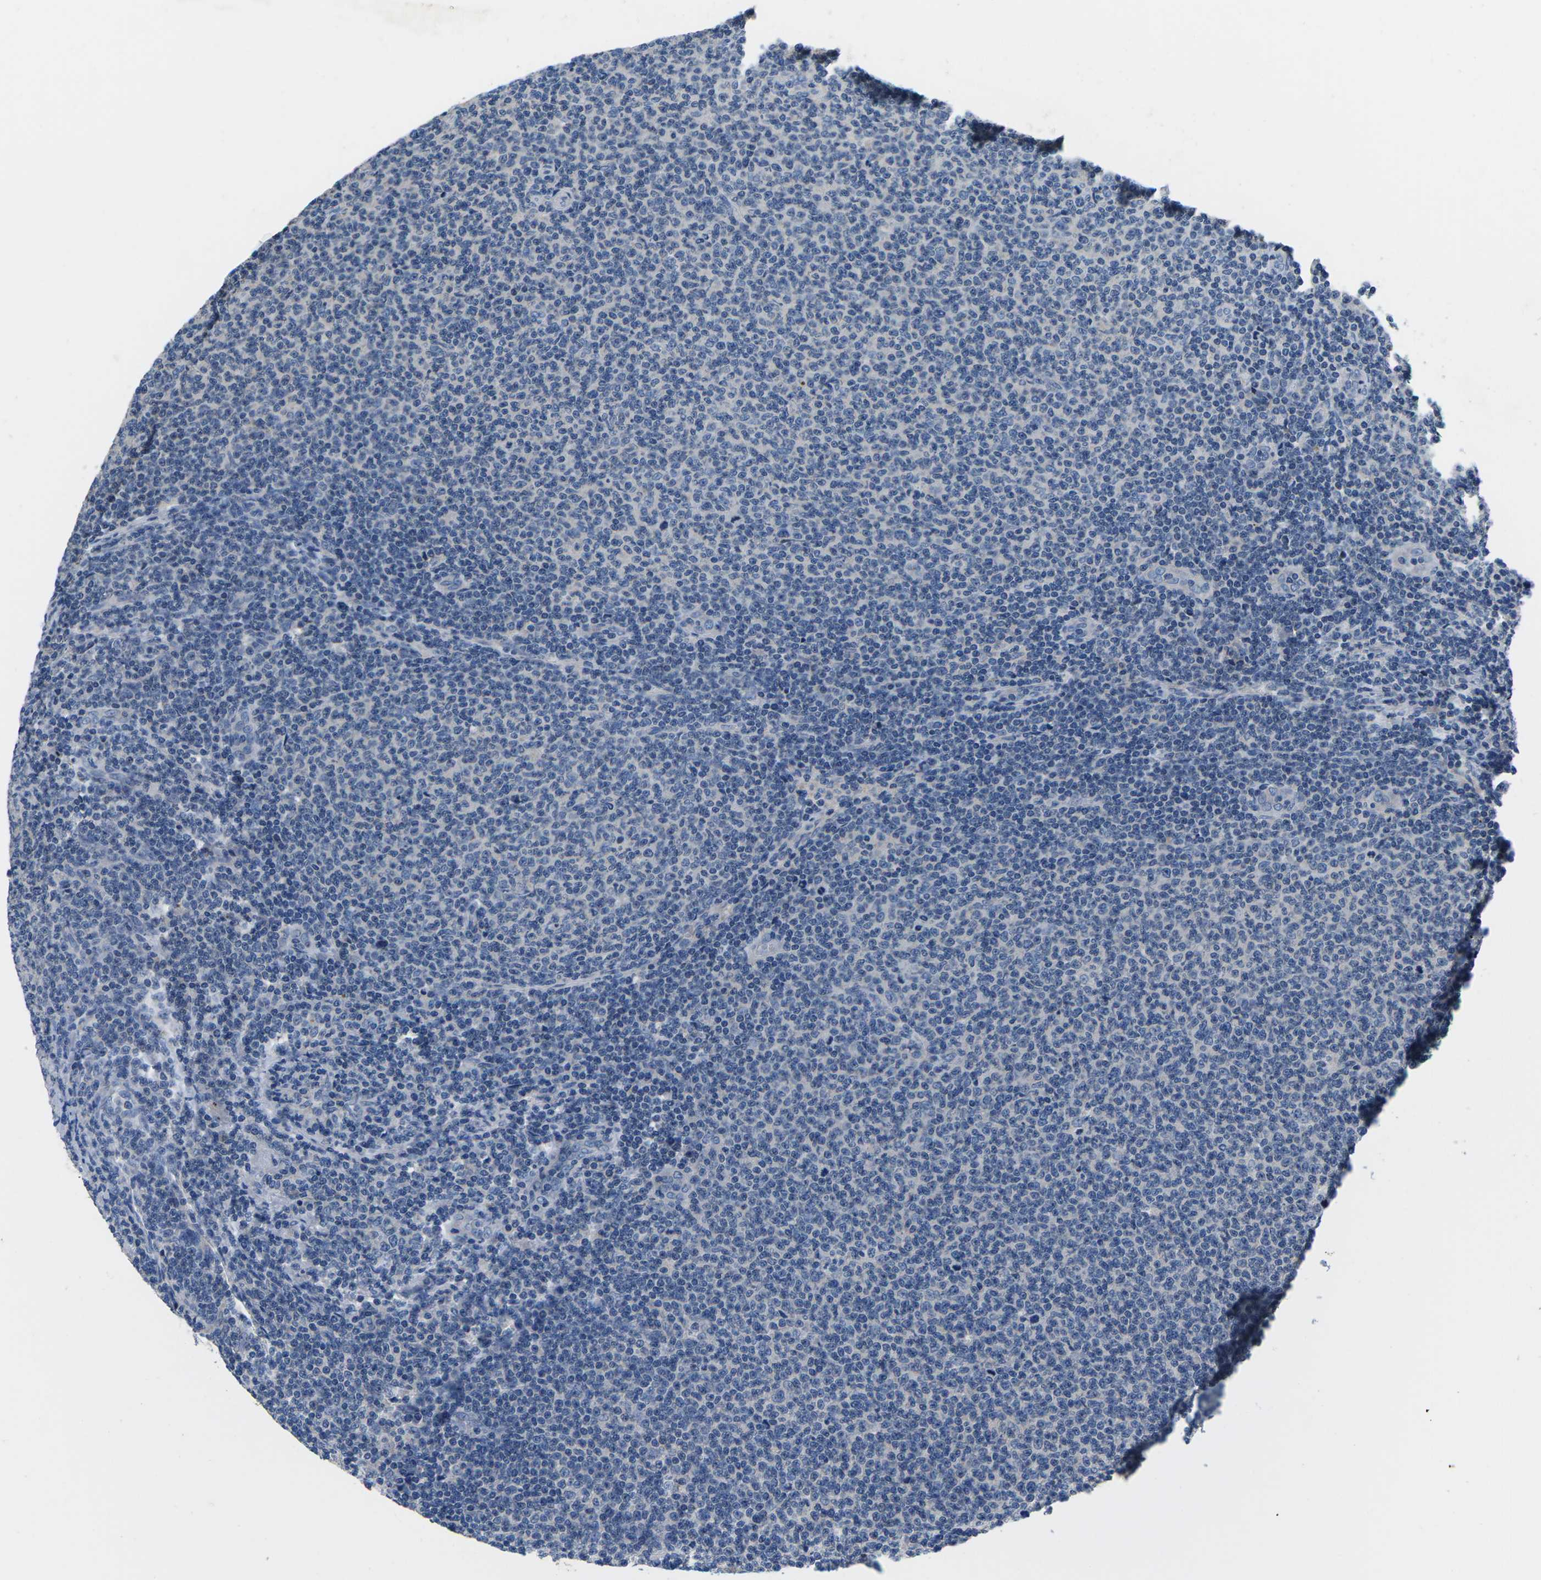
{"staining": {"intensity": "negative", "quantity": "none", "location": "none"}, "tissue": "lymphoma", "cell_type": "Tumor cells", "image_type": "cancer", "snomed": [{"axis": "morphology", "description": "Malignant lymphoma, non-Hodgkin's type, Low grade"}, {"axis": "topography", "description": "Lymph node"}], "caption": "Immunohistochemistry of low-grade malignant lymphoma, non-Hodgkin's type reveals no positivity in tumor cells.", "gene": "PDCD6IP", "patient": {"sex": "male", "age": 66}}